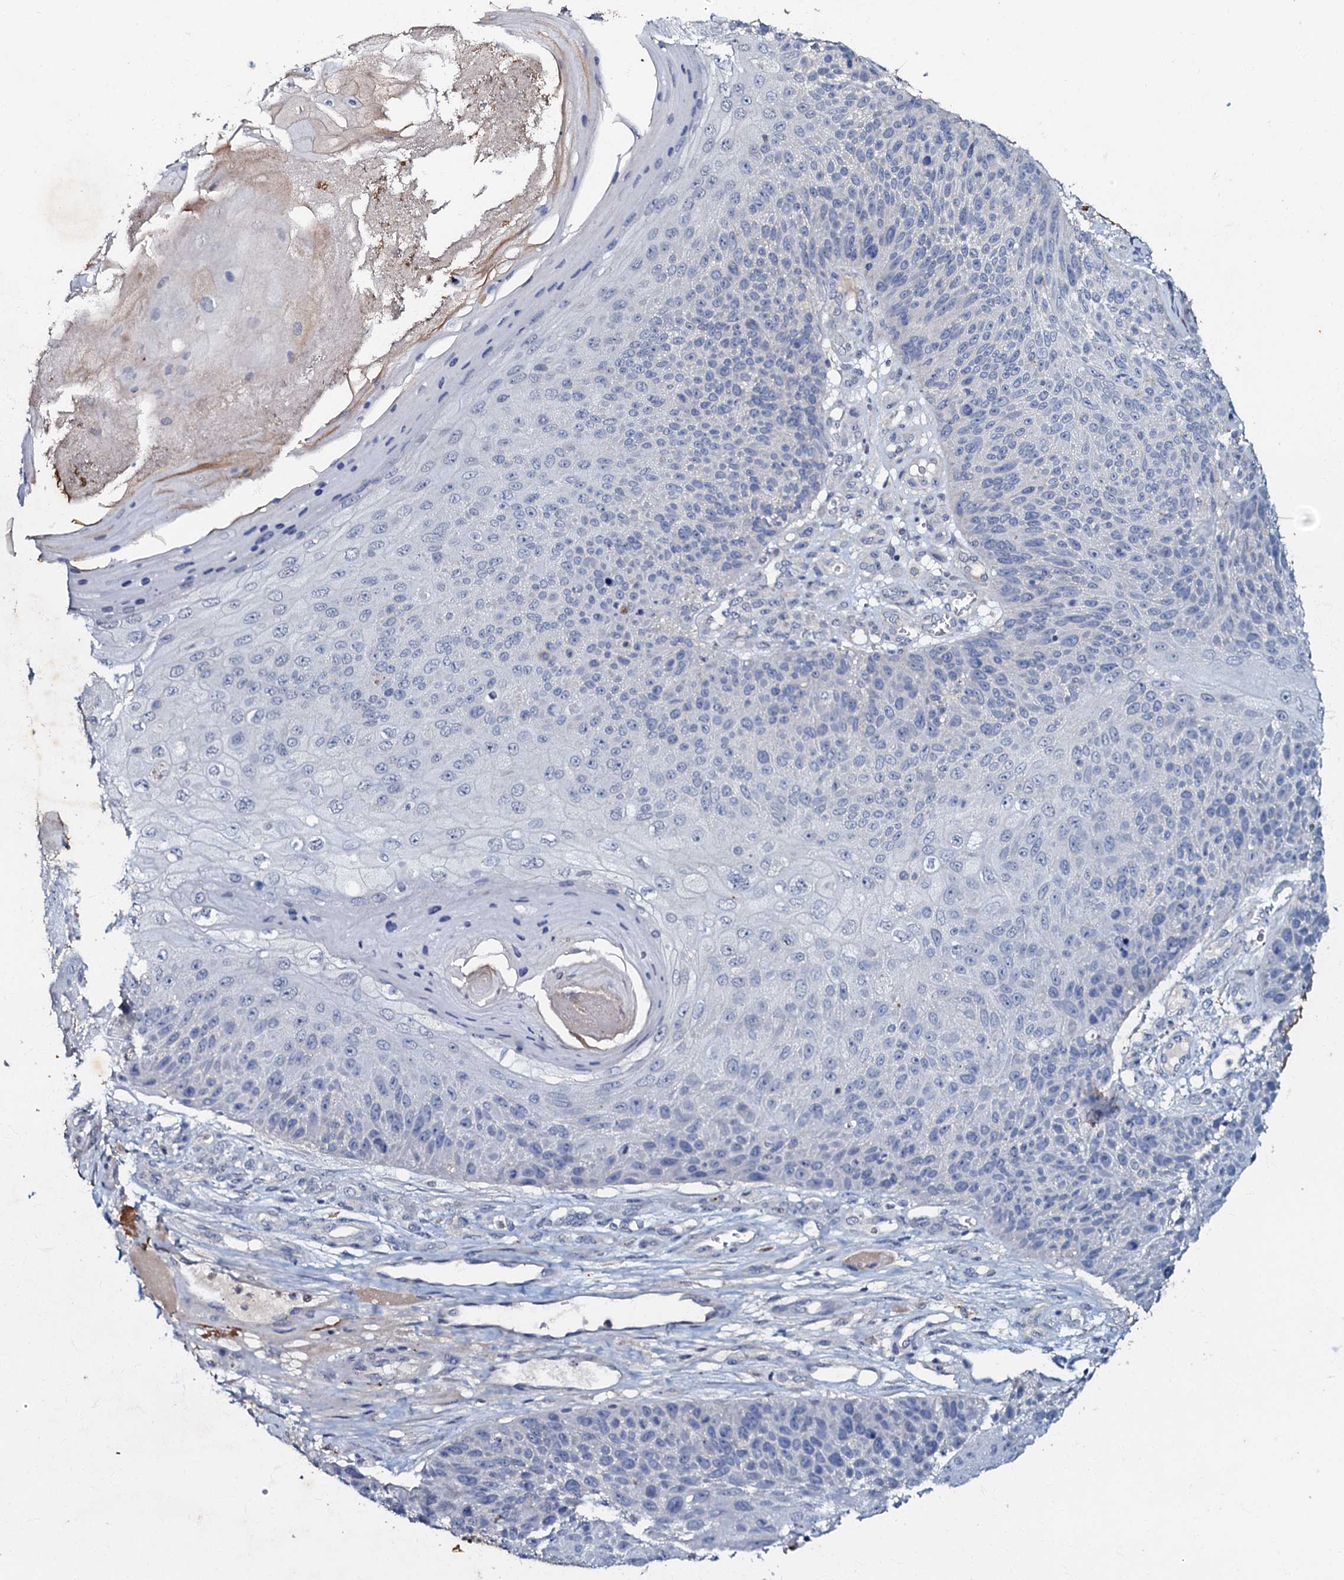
{"staining": {"intensity": "negative", "quantity": "none", "location": "none"}, "tissue": "skin cancer", "cell_type": "Tumor cells", "image_type": "cancer", "snomed": [{"axis": "morphology", "description": "Squamous cell carcinoma, NOS"}, {"axis": "topography", "description": "Skin"}], "caption": "Histopathology image shows no significant protein staining in tumor cells of skin cancer.", "gene": "MANSC4", "patient": {"sex": "female", "age": 88}}